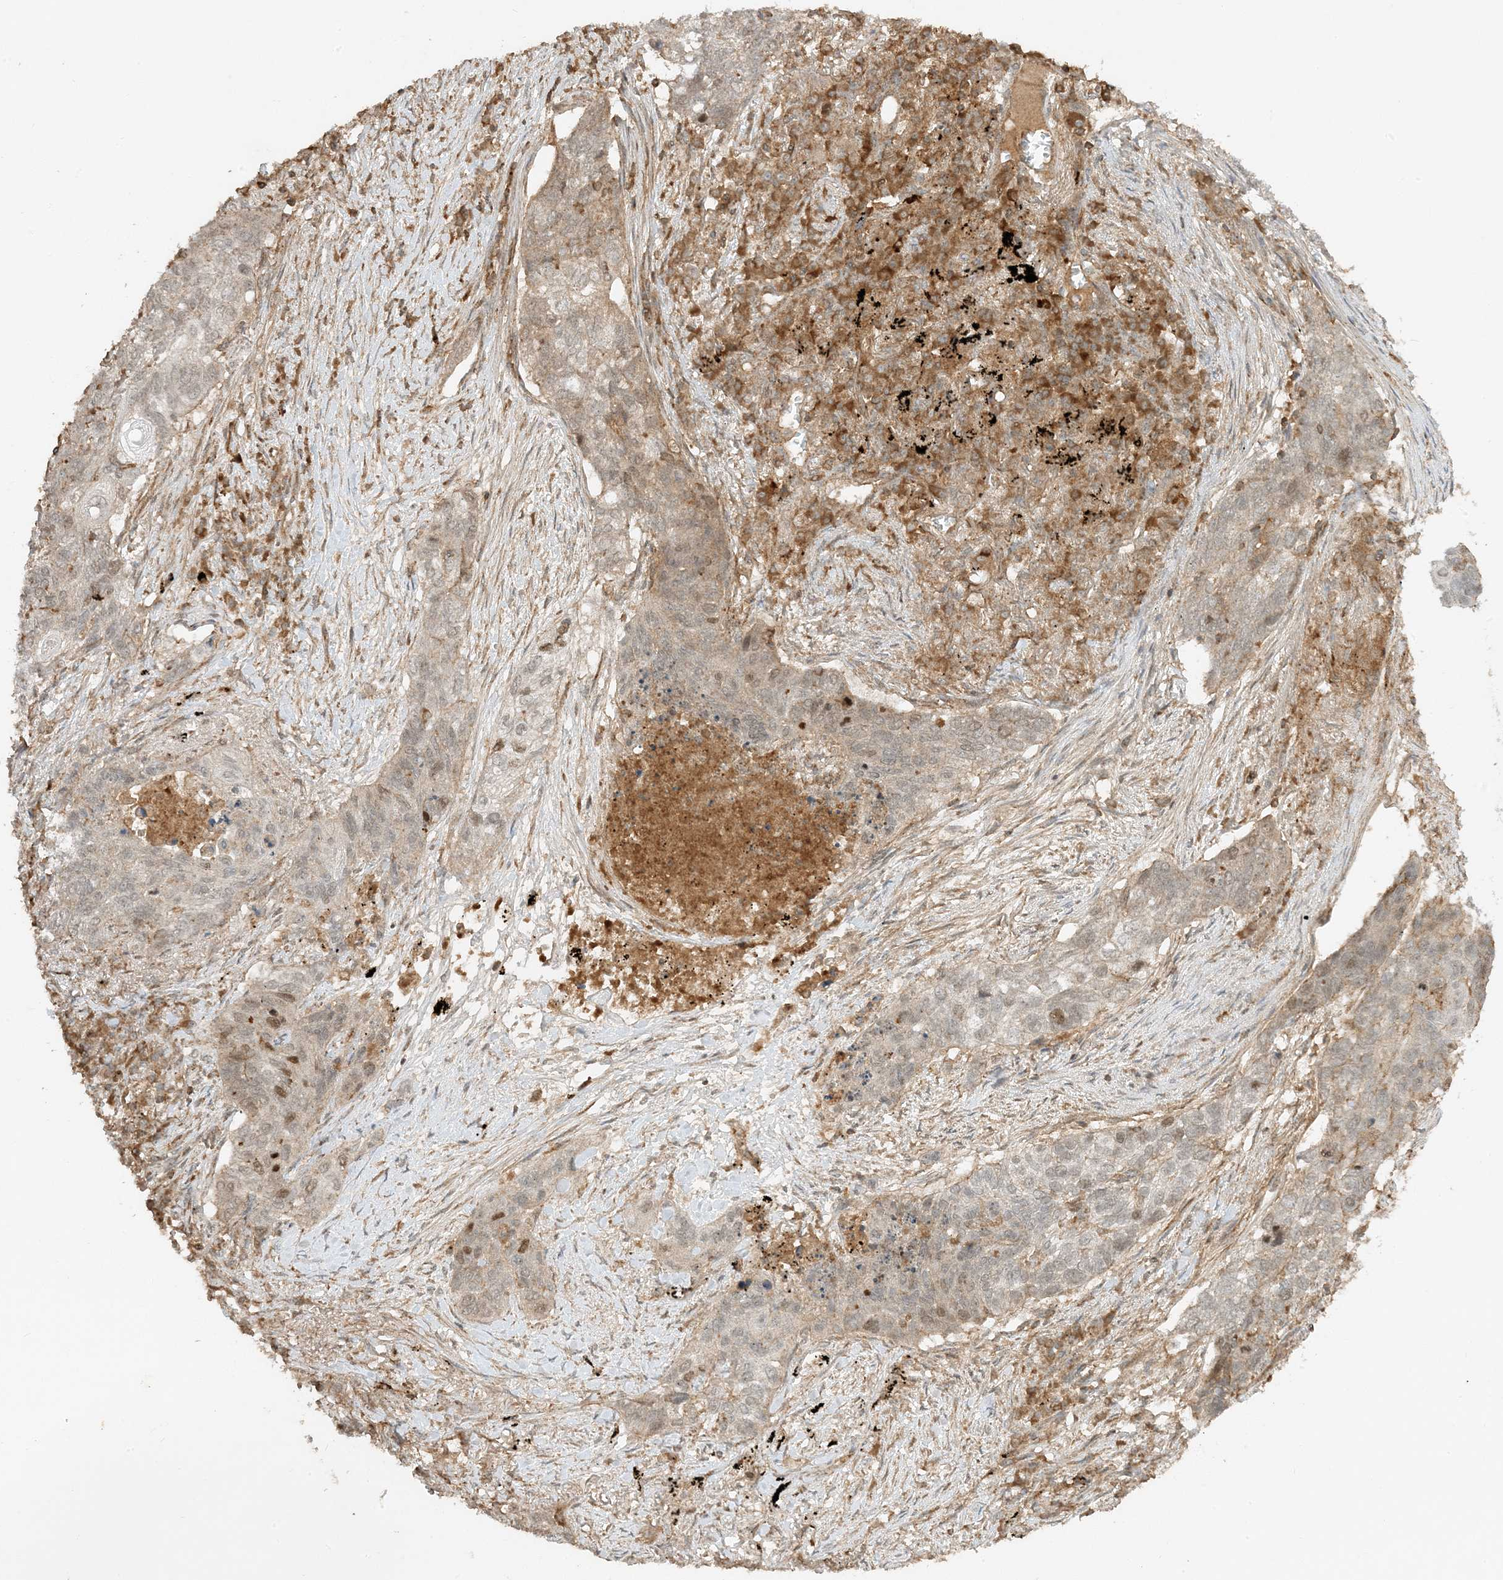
{"staining": {"intensity": "weak", "quantity": "<25%", "location": "cytoplasmic/membranous"}, "tissue": "lung cancer", "cell_type": "Tumor cells", "image_type": "cancer", "snomed": [{"axis": "morphology", "description": "Squamous cell carcinoma, NOS"}, {"axis": "topography", "description": "Lung"}], "caption": "IHC of human lung cancer (squamous cell carcinoma) reveals no positivity in tumor cells.", "gene": "XRN1", "patient": {"sex": "female", "age": 63}}